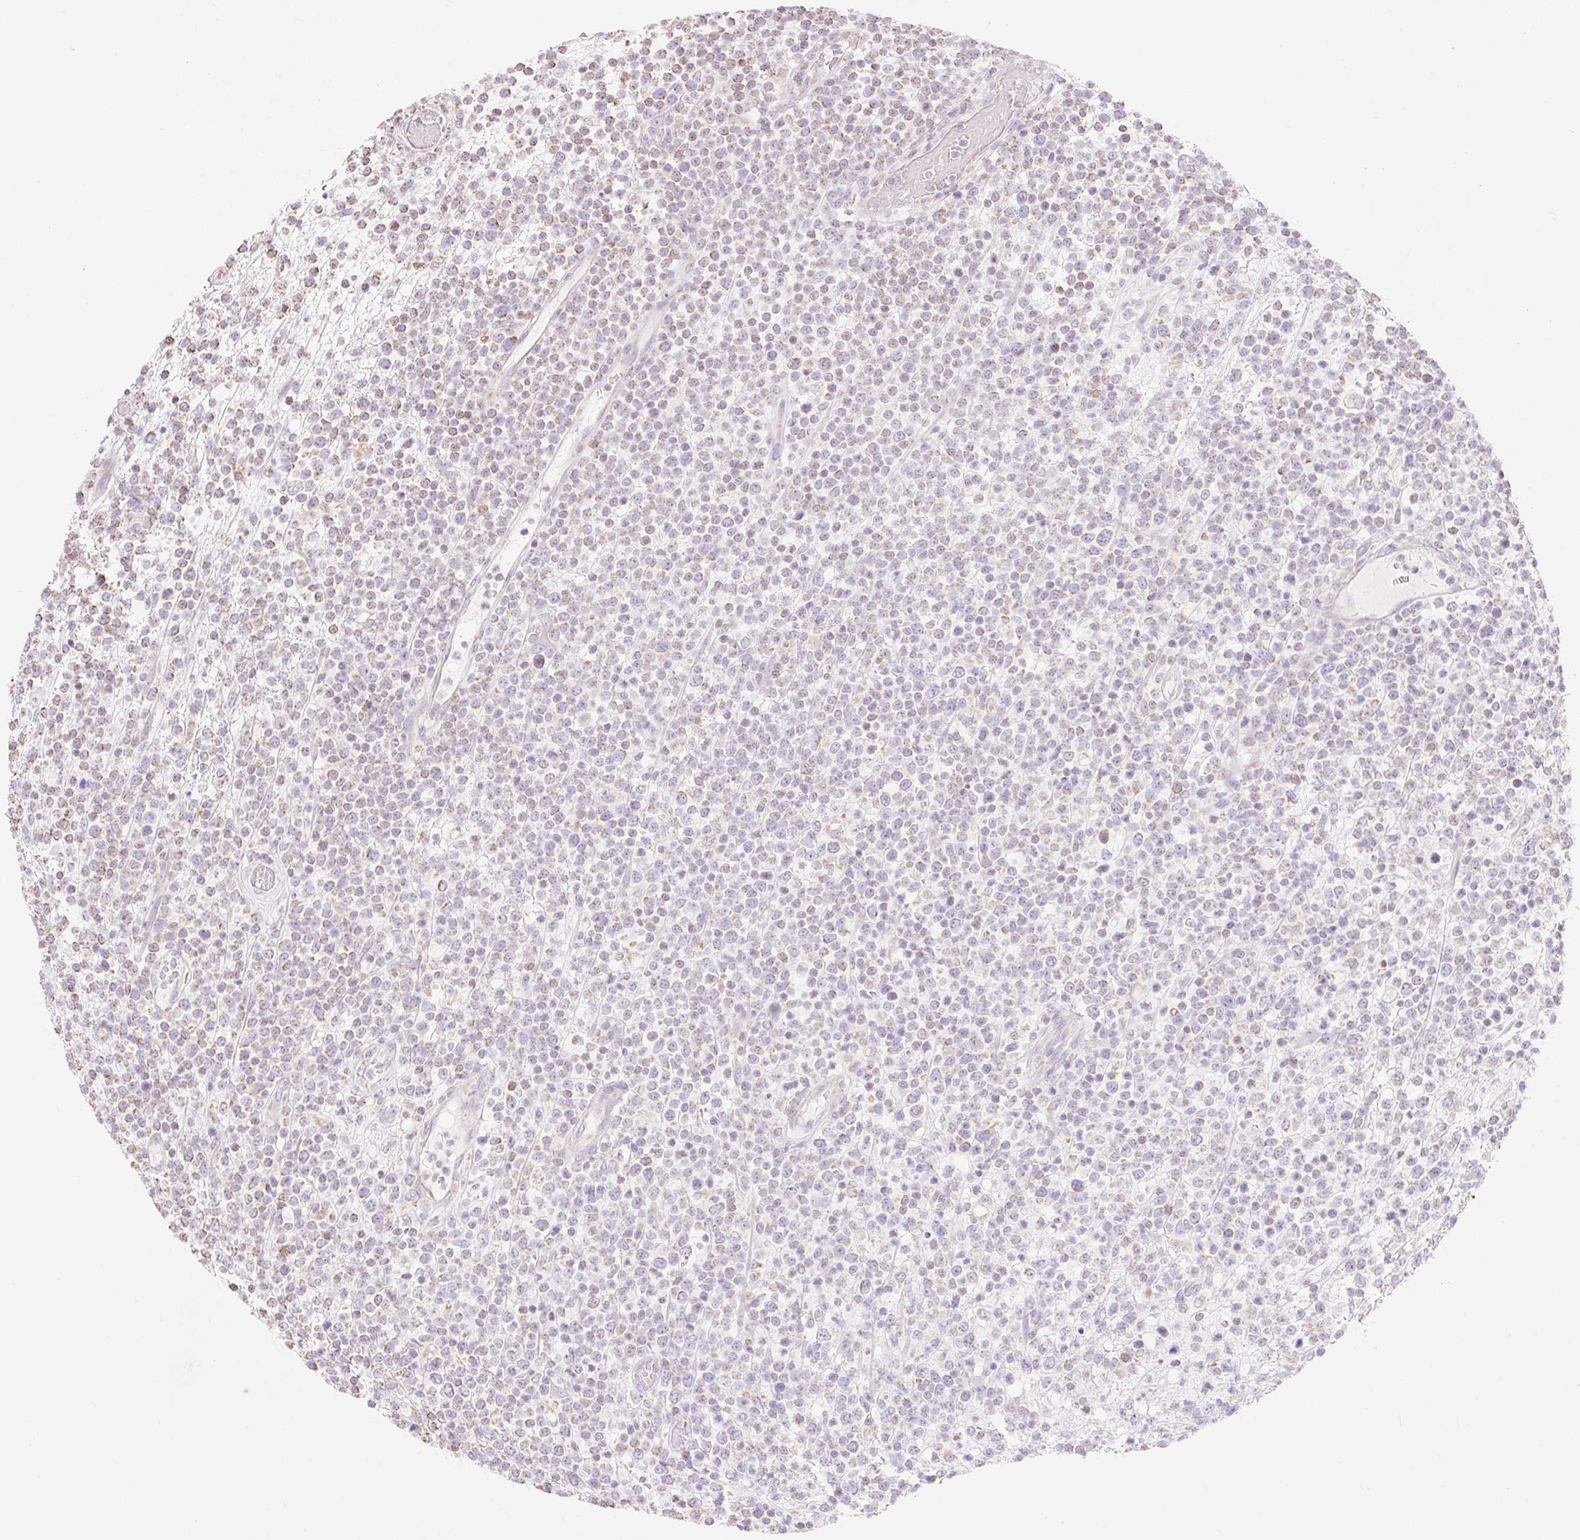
{"staining": {"intensity": "weak", "quantity": "25%-75%", "location": "cytoplasmic/membranous"}, "tissue": "lymphoma", "cell_type": "Tumor cells", "image_type": "cancer", "snomed": [{"axis": "morphology", "description": "Malignant lymphoma, non-Hodgkin's type, High grade"}, {"axis": "topography", "description": "Colon"}], "caption": "Weak cytoplasmic/membranous expression for a protein is seen in approximately 25%-75% of tumor cells of high-grade malignant lymphoma, non-Hodgkin's type using immunohistochemistry.", "gene": "DHX35", "patient": {"sex": "female", "age": 53}}